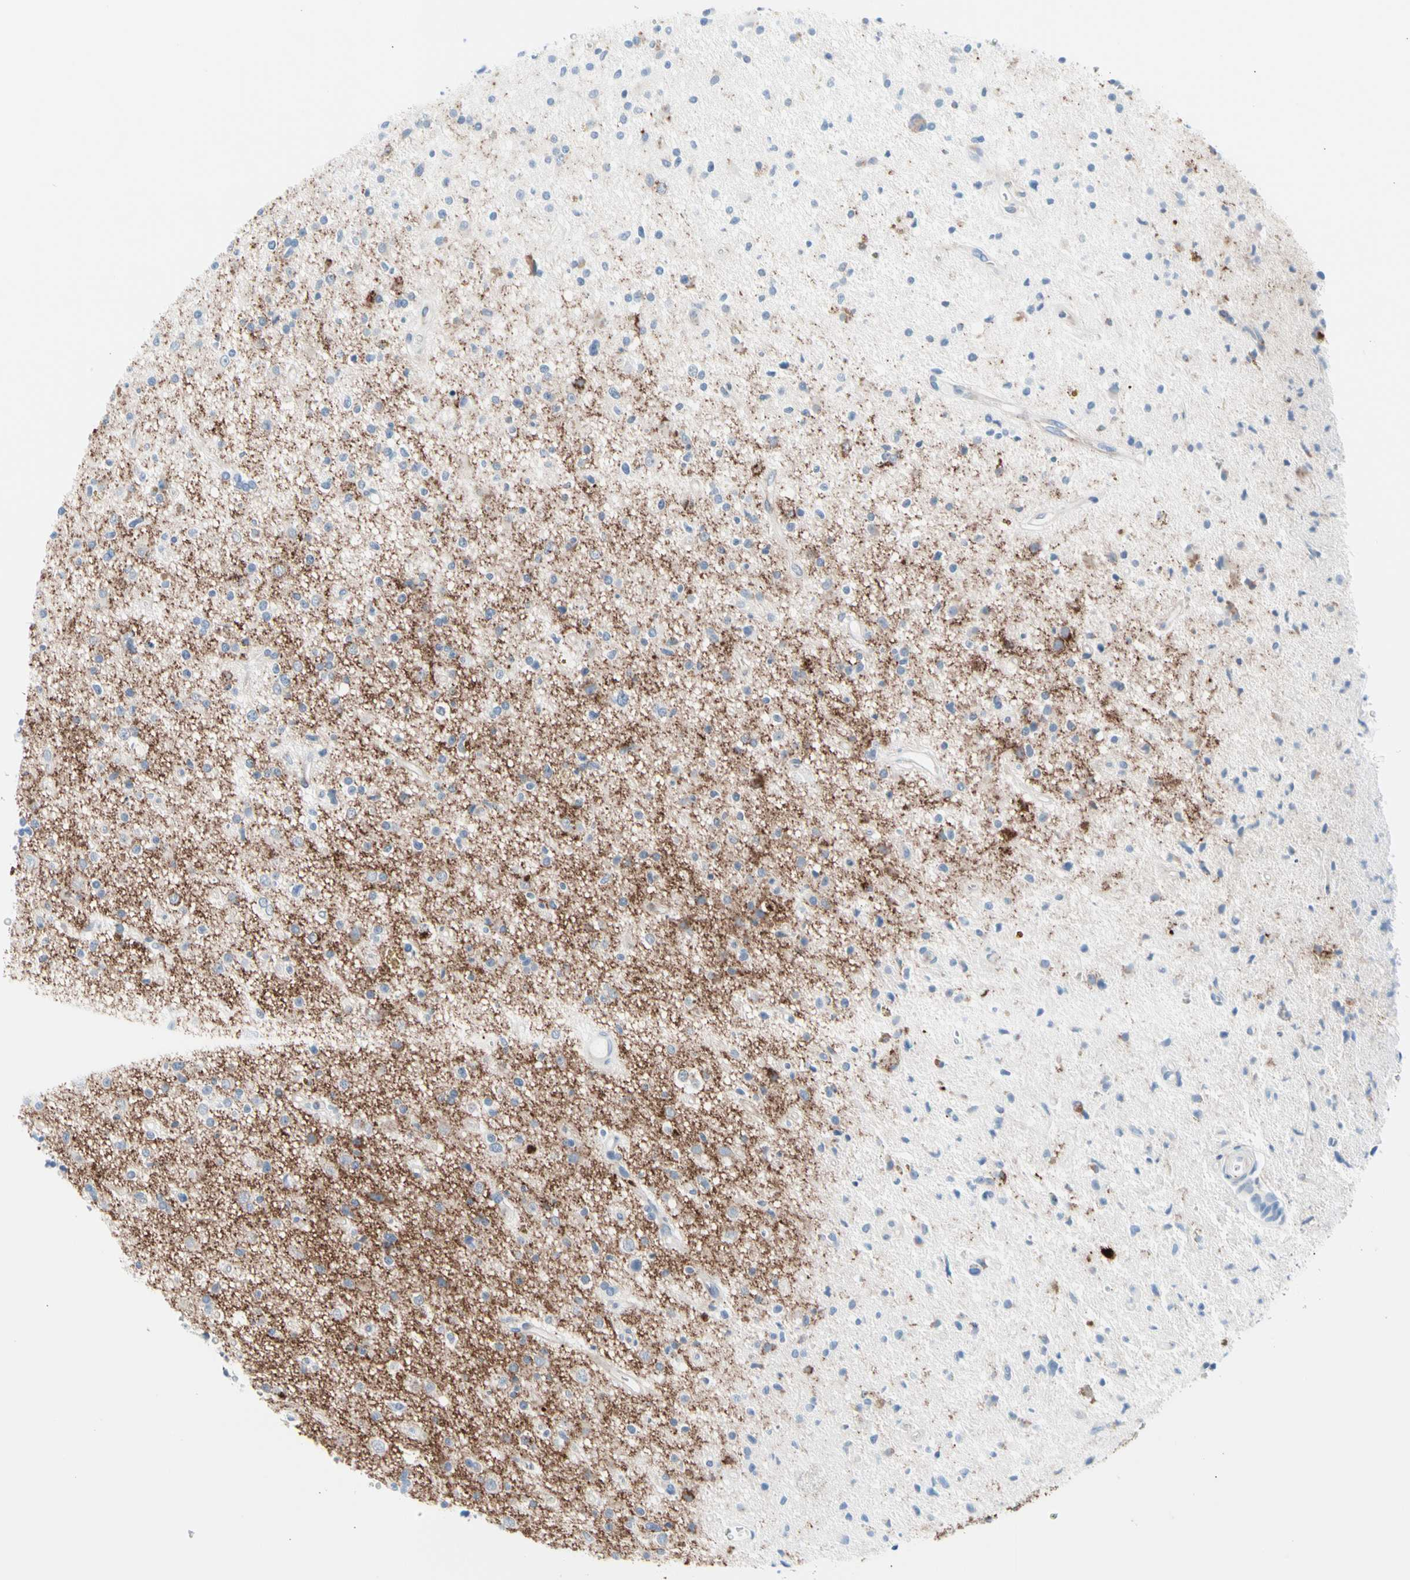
{"staining": {"intensity": "negative", "quantity": "none", "location": "none"}, "tissue": "glioma", "cell_type": "Tumor cells", "image_type": "cancer", "snomed": [{"axis": "morphology", "description": "Glioma, malignant, High grade"}, {"axis": "topography", "description": "Brain"}], "caption": "Malignant high-grade glioma was stained to show a protein in brown. There is no significant expression in tumor cells.", "gene": "HK1", "patient": {"sex": "male", "age": 33}}